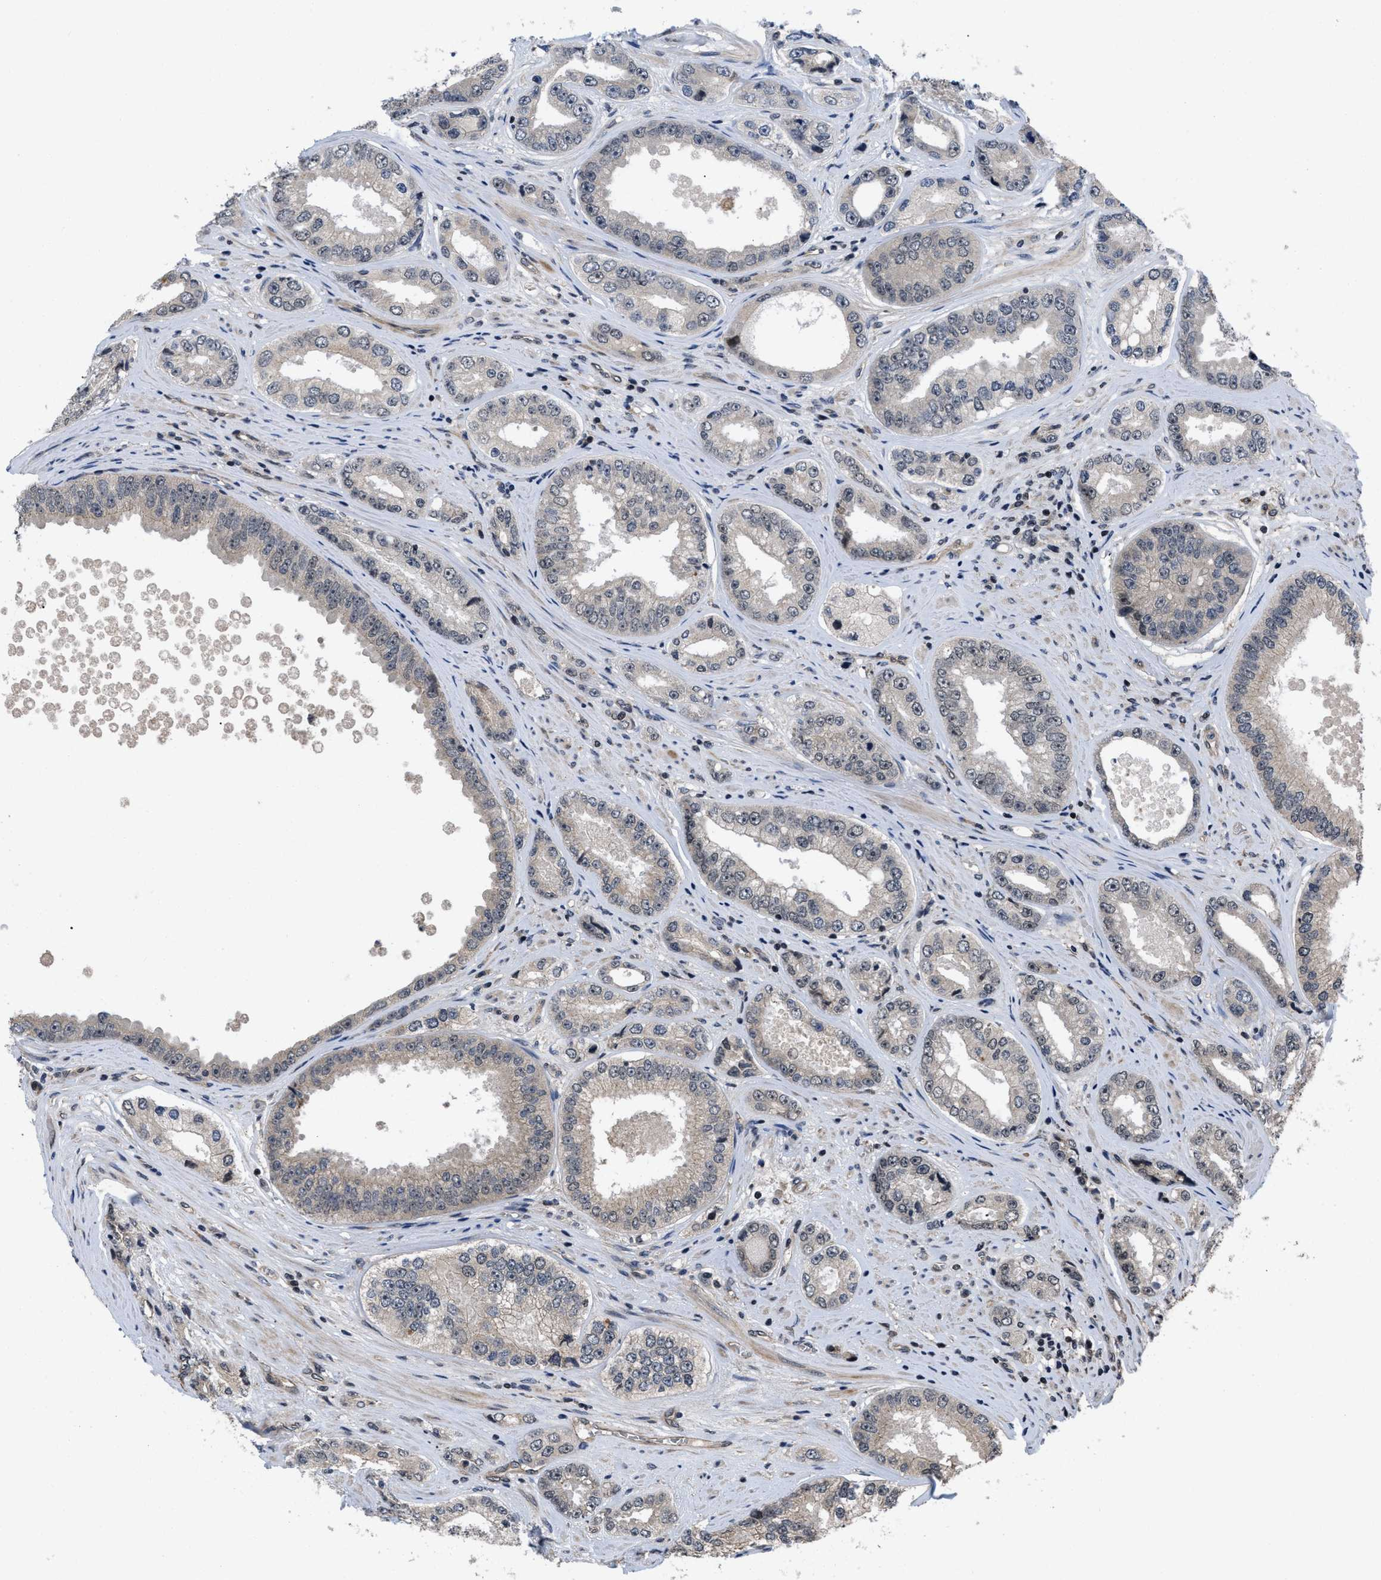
{"staining": {"intensity": "negative", "quantity": "none", "location": "none"}, "tissue": "prostate cancer", "cell_type": "Tumor cells", "image_type": "cancer", "snomed": [{"axis": "morphology", "description": "Adenocarcinoma, High grade"}, {"axis": "topography", "description": "Prostate"}], "caption": "Immunohistochemical staining of human prostate cancer (adenocarcinoma (high-grade)) shows no significant expression in tumor cells. (DAB immunohistochemistry (IHC) with hematoxylin counter stain).", "gene": "DNAJC14", "patient": {"sex": "male", "age": 61}}